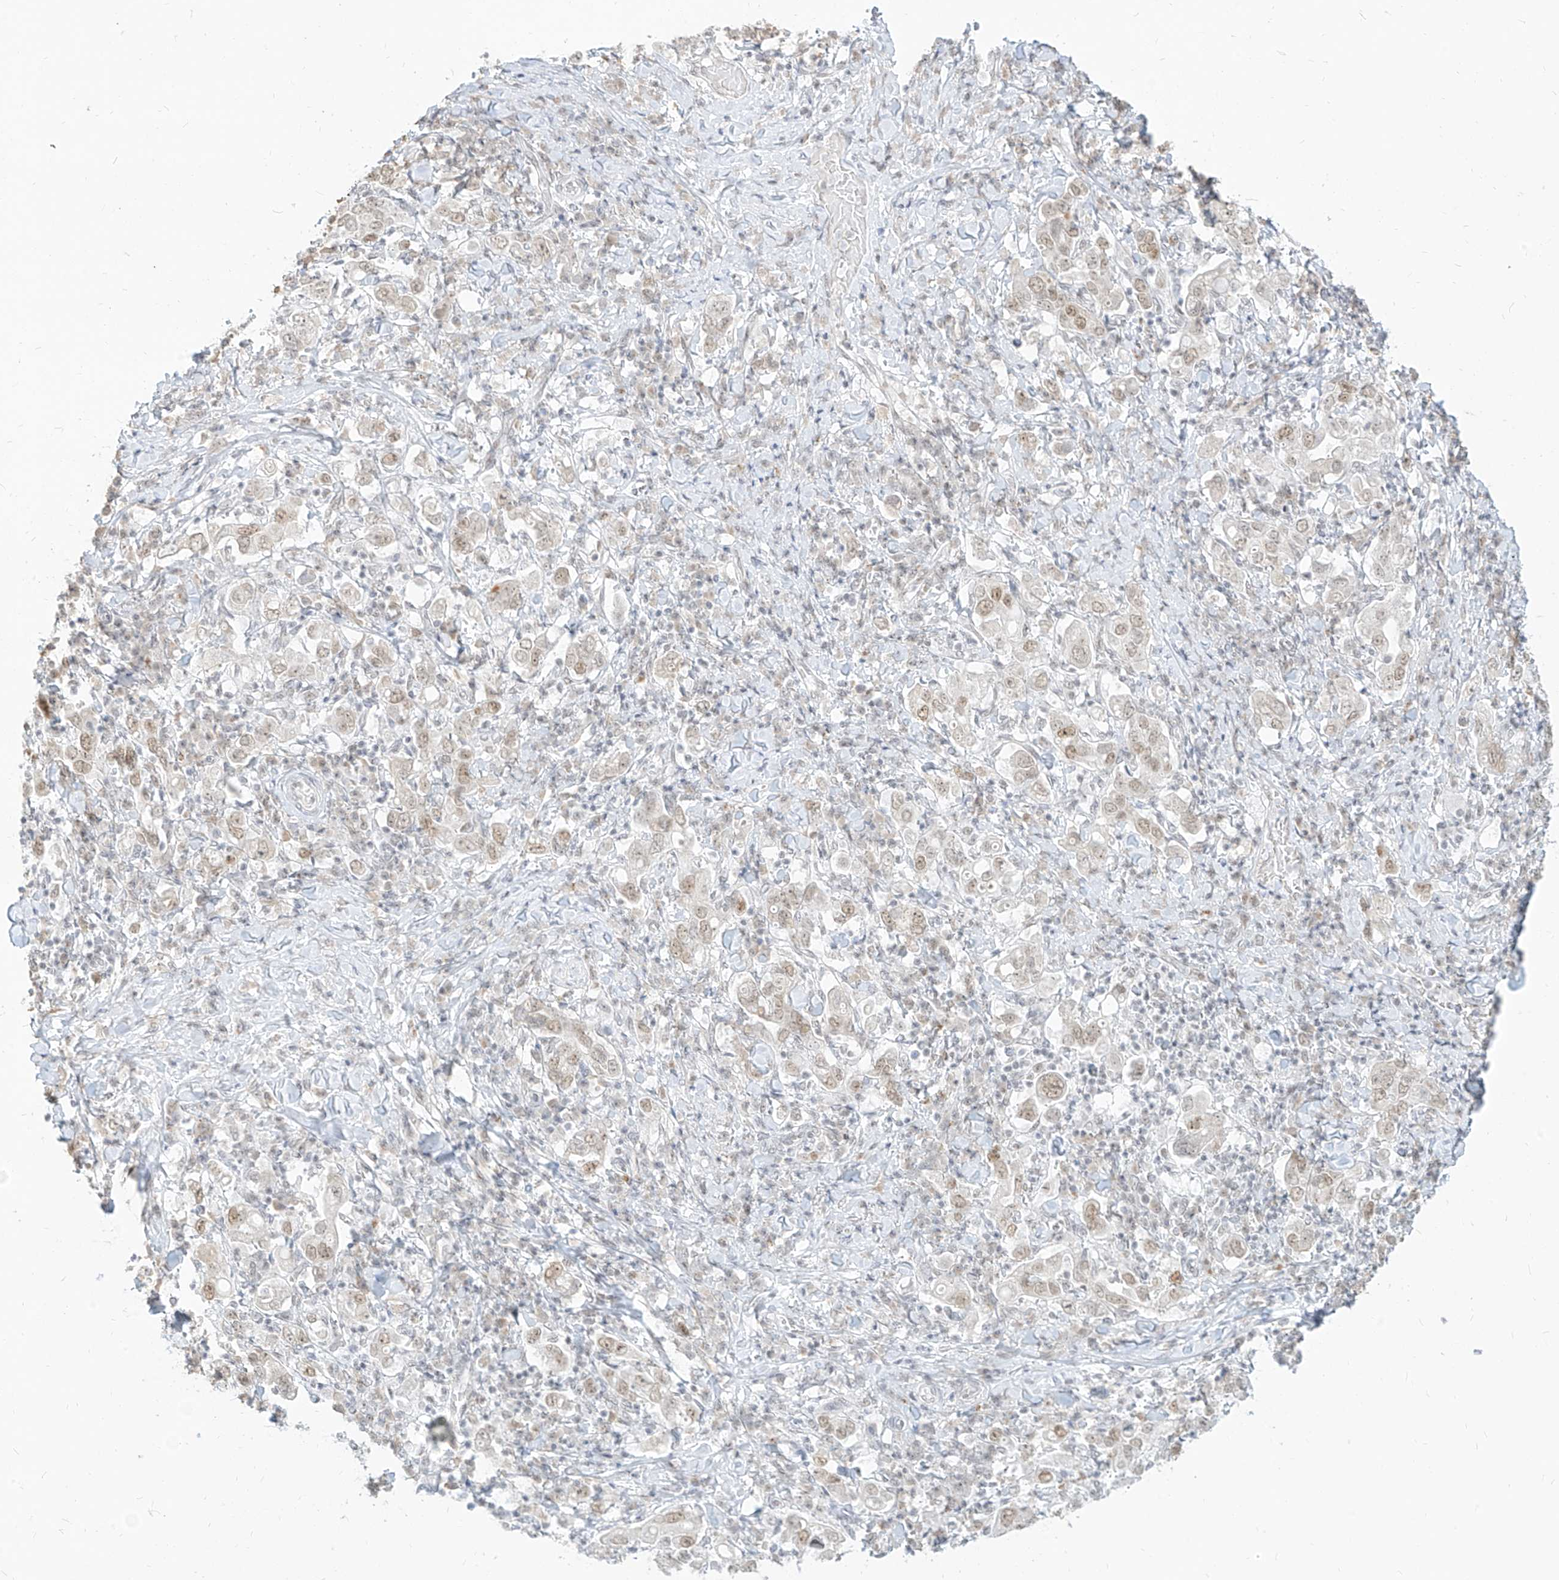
{"staining": {"intensity": "weak", "quantity": ">75%", "location": "nuclear"}, "tissue": "stomach cancer", "cell_type": "Tumor cells", "image_type": "cancer", "snomed": [{"axis": "morphology", "description": "Adenocarcinoma, NOS"}, {"axis": "topography", "description": "Stomach, upper"}], "caption": "About >75% of tumor cells in adenocarcinoma (stomach) show weak nuclear protein staining as visualized by brown immunohistochemical staining.", "gene": "SUPT5H", "patient": {"sex": "male", "age": 62}}